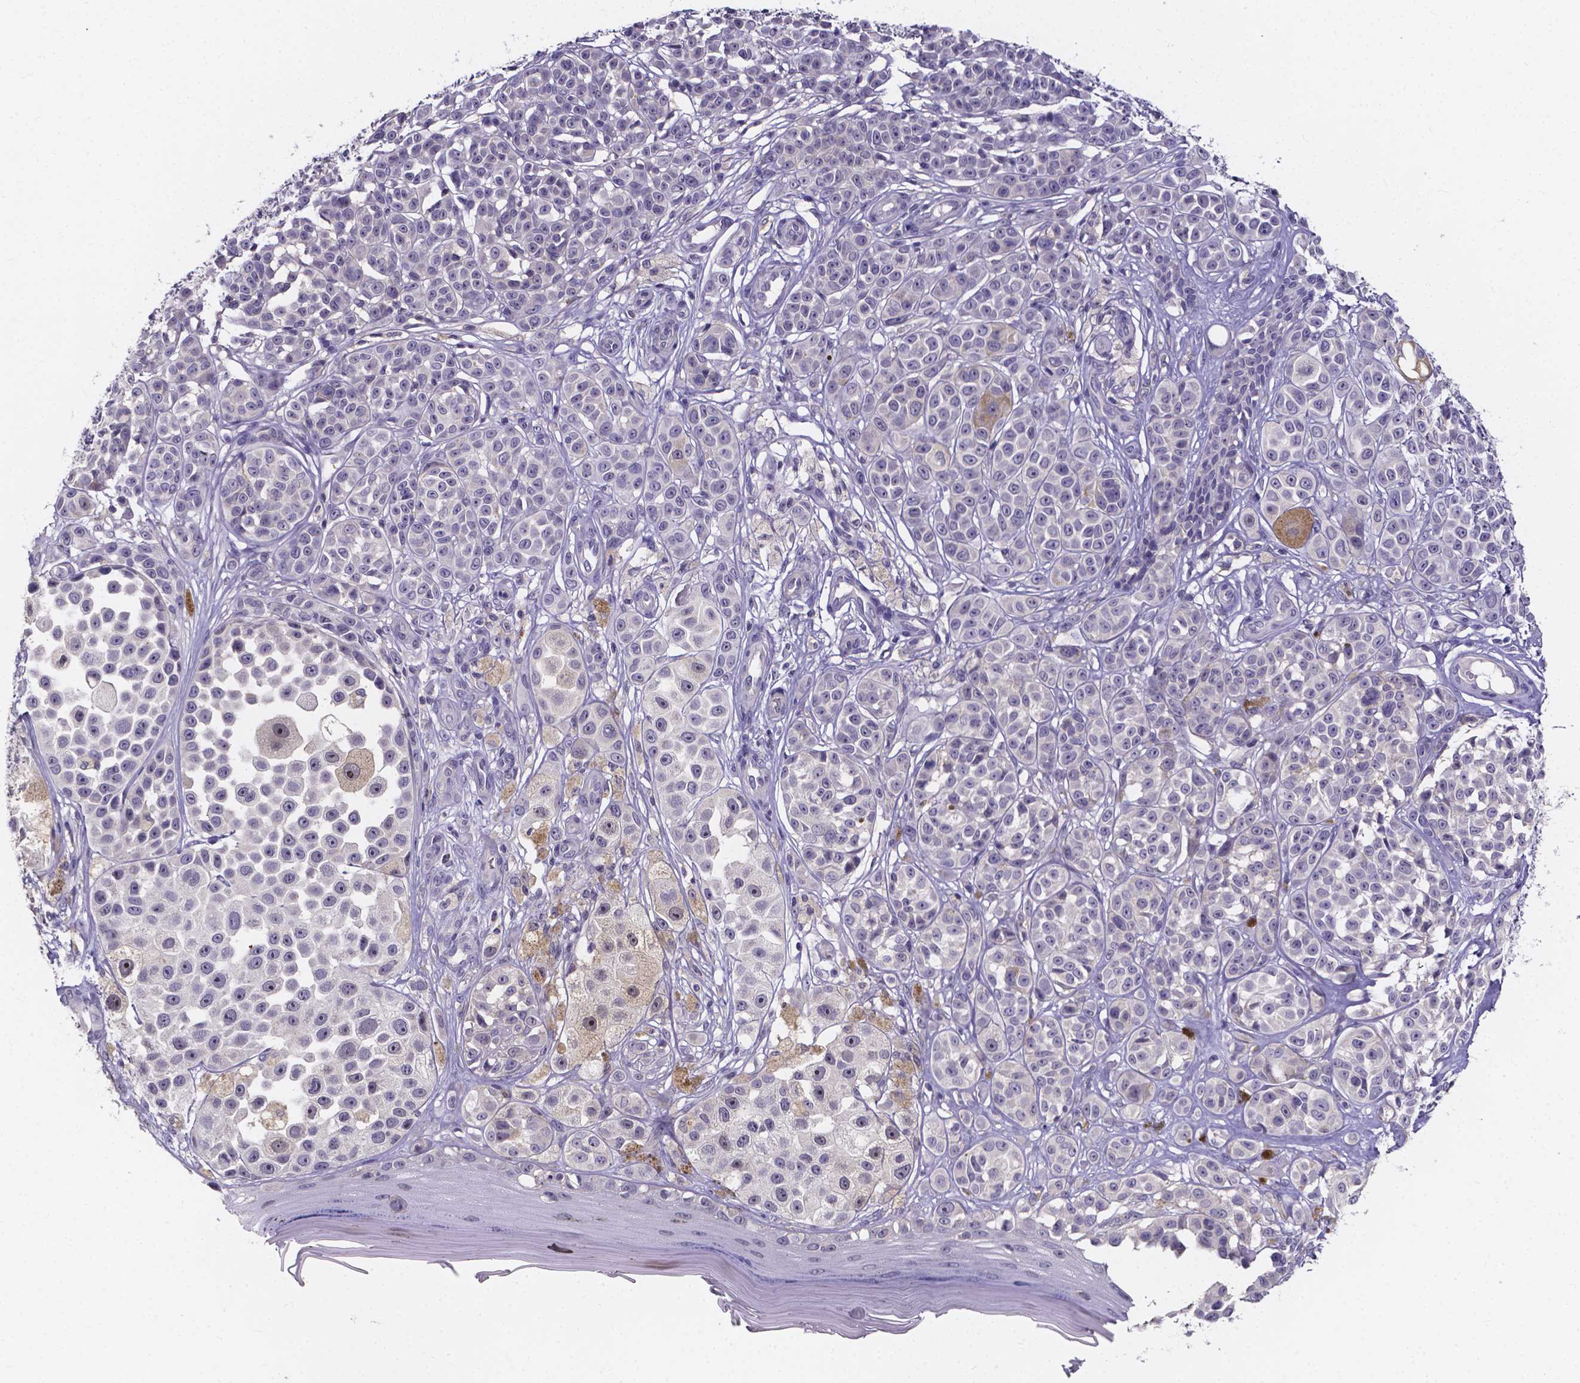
{"staining": {"intensity": "negative", "quantity": "none", "location": "none"}, "tissue": "melanoma", "cell_type": "Tumor cells", "image_type": "cancer", "snomed": [{"axis": "morphology", "description": "Malignant melanoma, NOS"}, {"axis": "topography", "description": "Skin"}], "caption": "A high-resolution histopathology image shows IHC staining of malignant melanoma, which displays no significant expression in tumor cells.", "gene": "SPOCD1", "patient": {"sex": "female", "age": 90}}